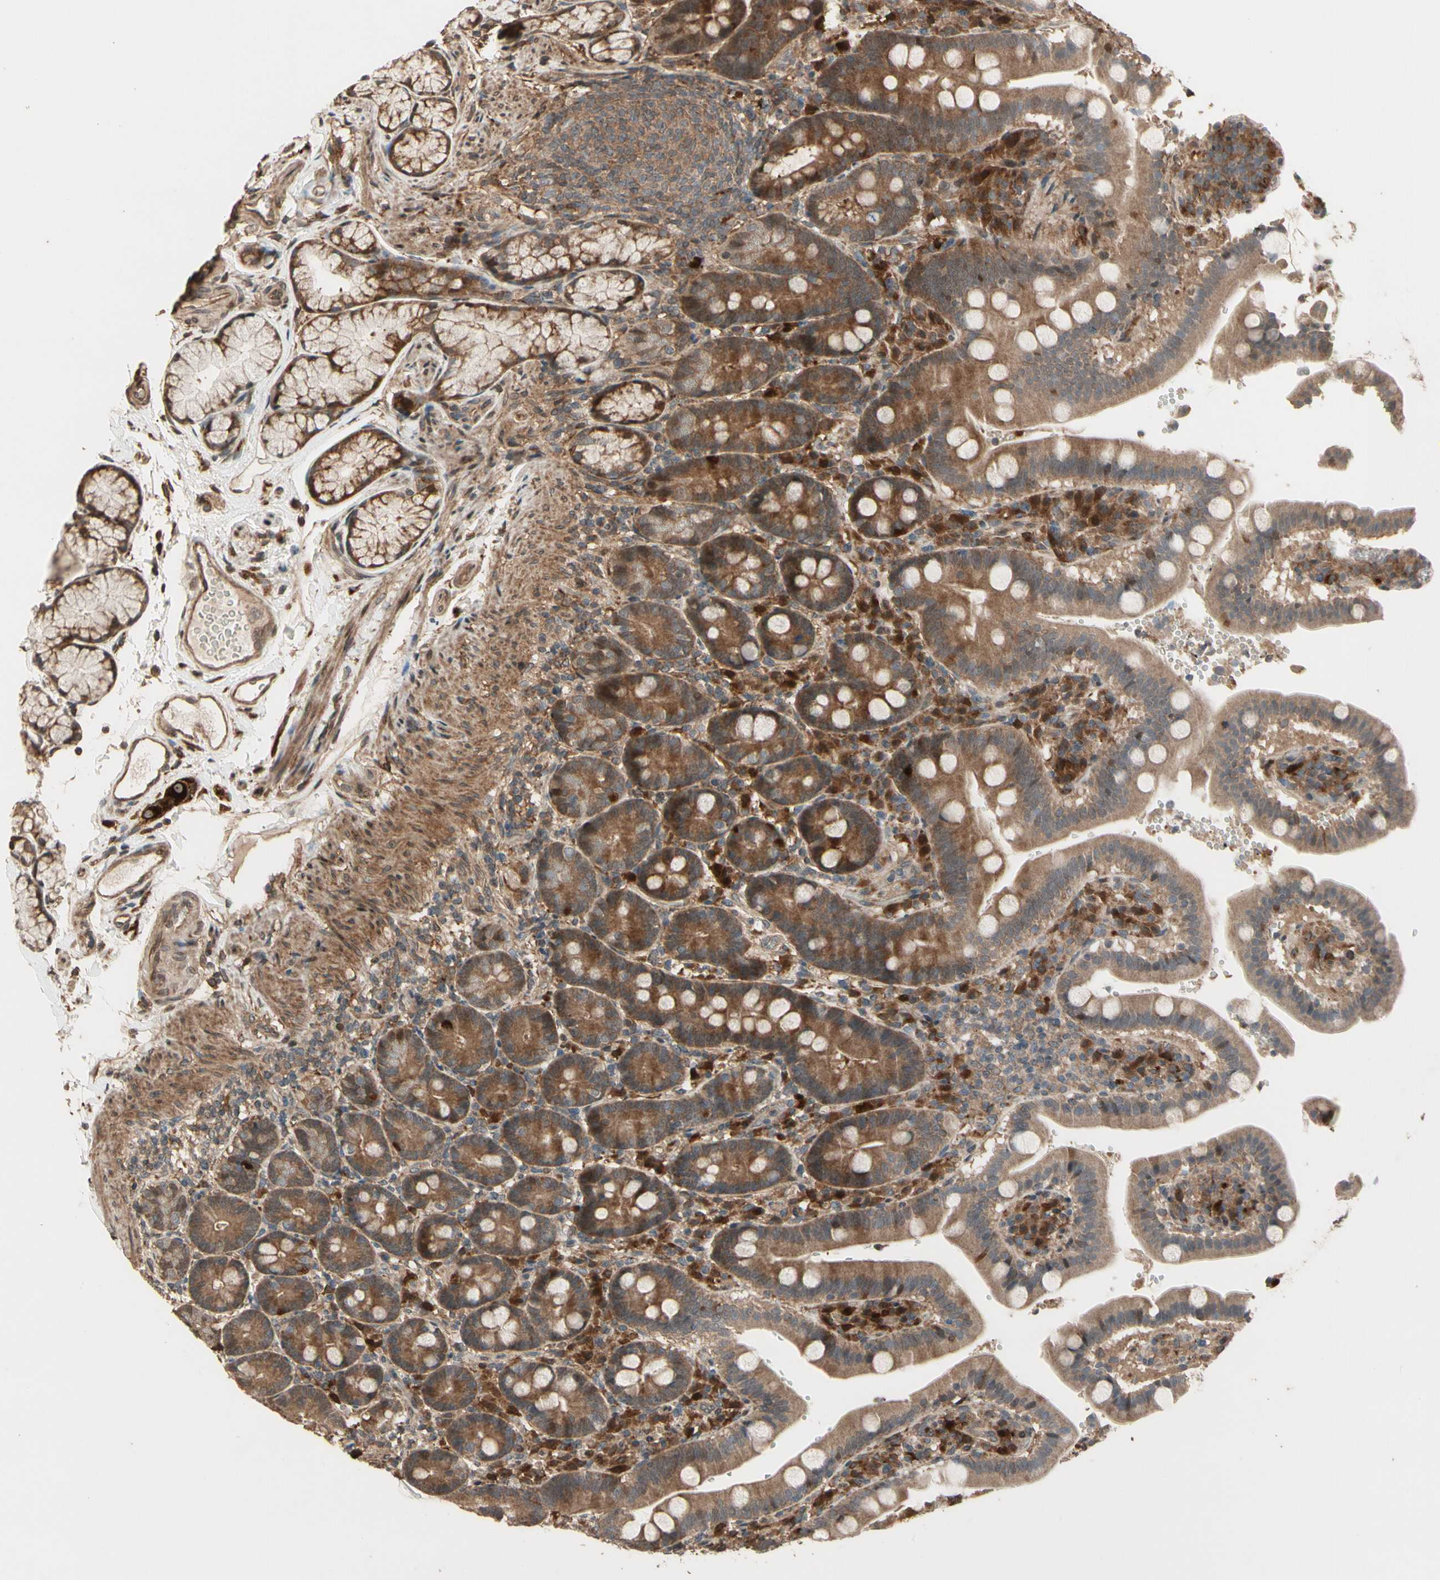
{"staining": {"intensity": "weak", "quantity": ">75%", "location": "cytoplasmic/membranous"}, "tissue": "duodenum", "cell_type": "Glandular cells", "image_type": "normal", "snomed": [{"axis": "morphology", "description": "Normal tissue, NOS"}, {"axis": "topography", "description": "Small intestine, NOS"}], "caption": "High-power microscopy captured an immunohistochemistry image of benign duodenum, revealing weak cytoplasmic/membranous positivity in about >75% of glandular cells. The staining was performed using DAB (3,3'-diaminobenzidine), with brown indicating positive protein expression. Nuclei are stained blue with hematoxylin.", "gene": "CSF1R", "patient": {"sex": "female", "age": 71}}